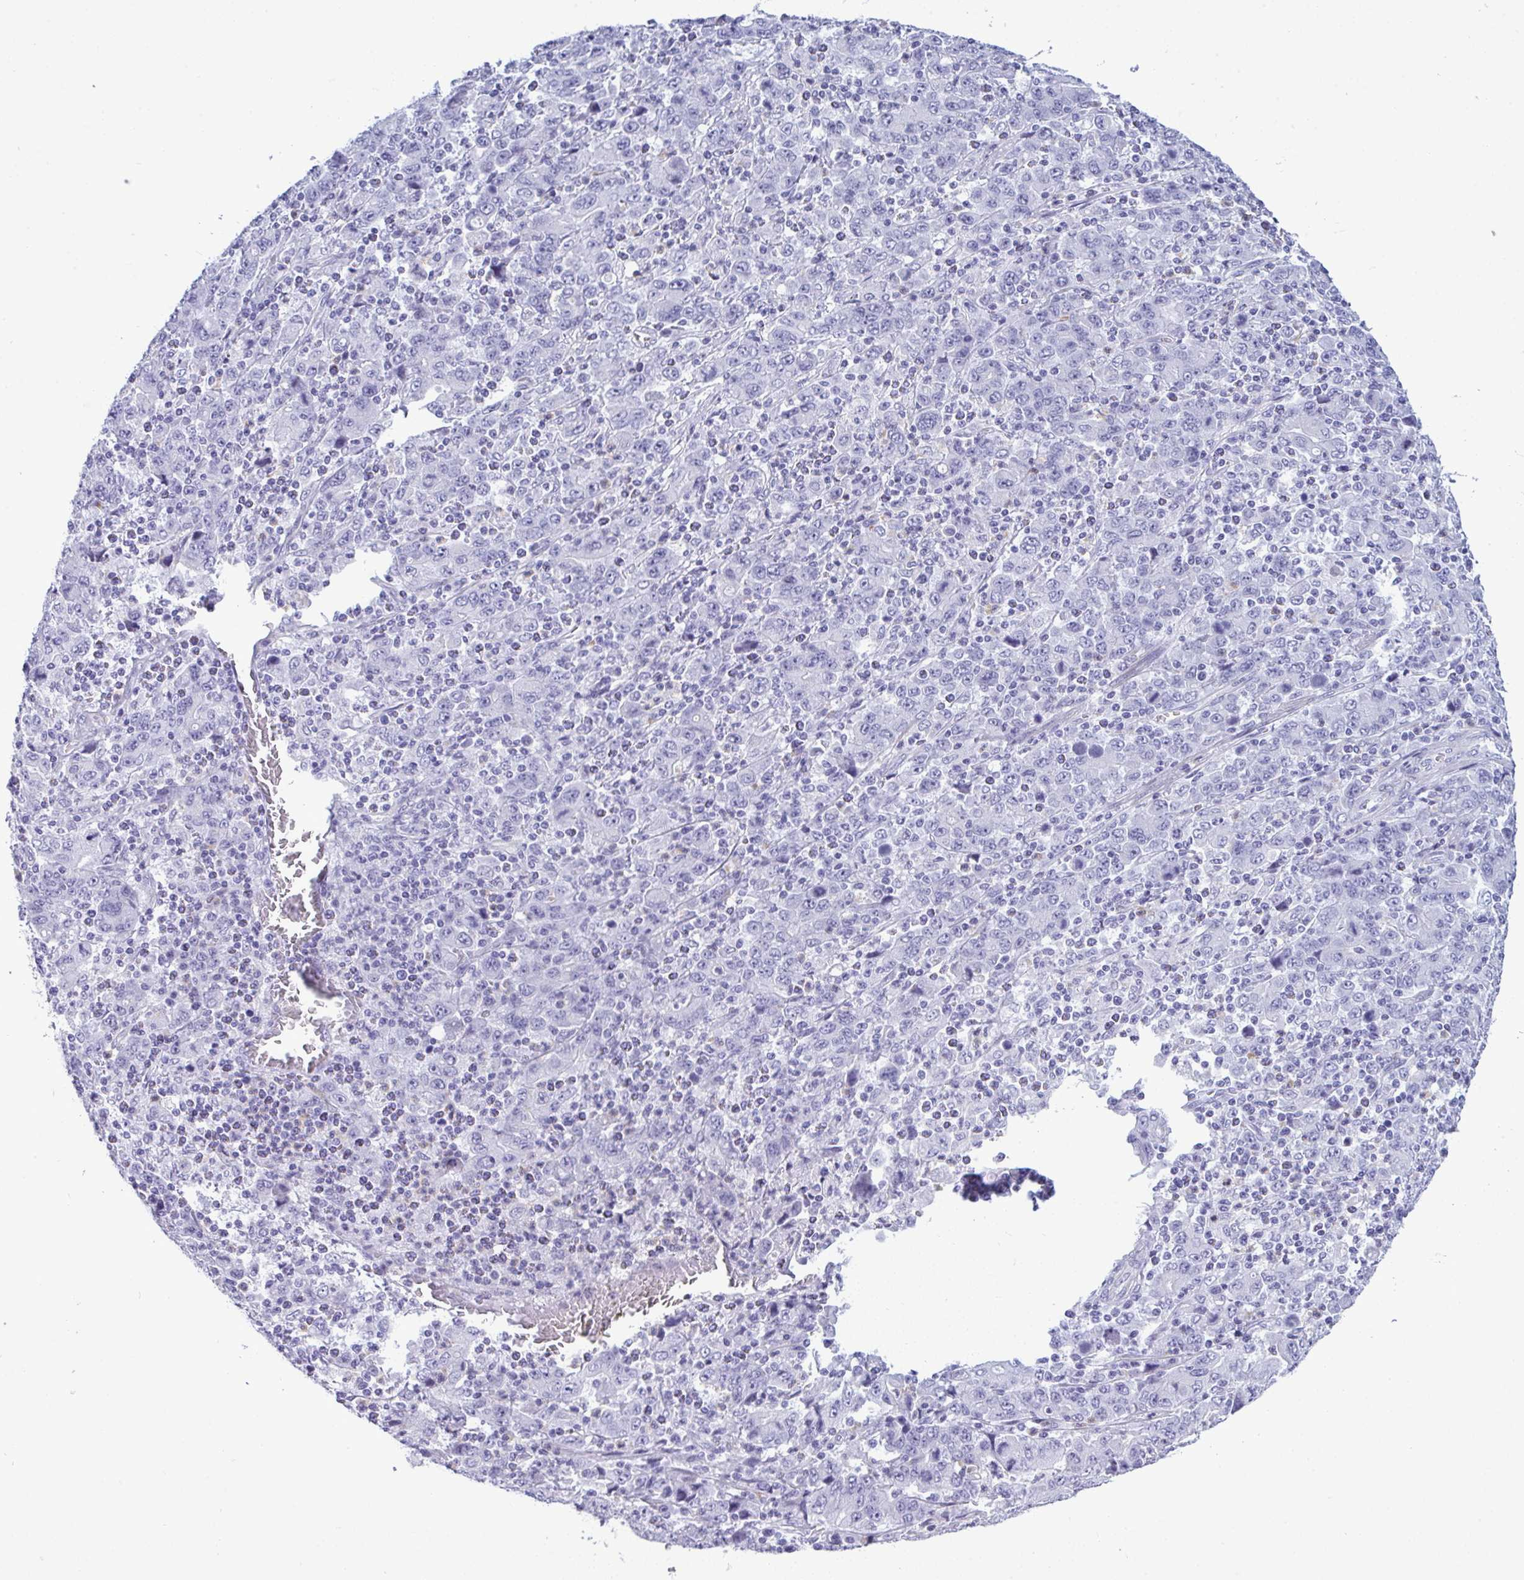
{"staining": {"intensity": "negative", "quantity": "none", "location": "none"}, "tissue": "stomach cancer", "cell_type": "Tumor cells", "image_type": "cancer", "snomed": [{"axis": "morphology", "description": "Adenocarcinoma, NOS"}, {"axis": "topography", "description": "Stomach, upper"}], "caption": "Immunohistochemical staining of human stomach cancer shows no significant positivity in tumor cells.", "gene": "MYH10", "patient": {"sex": "male", "age": 69}}